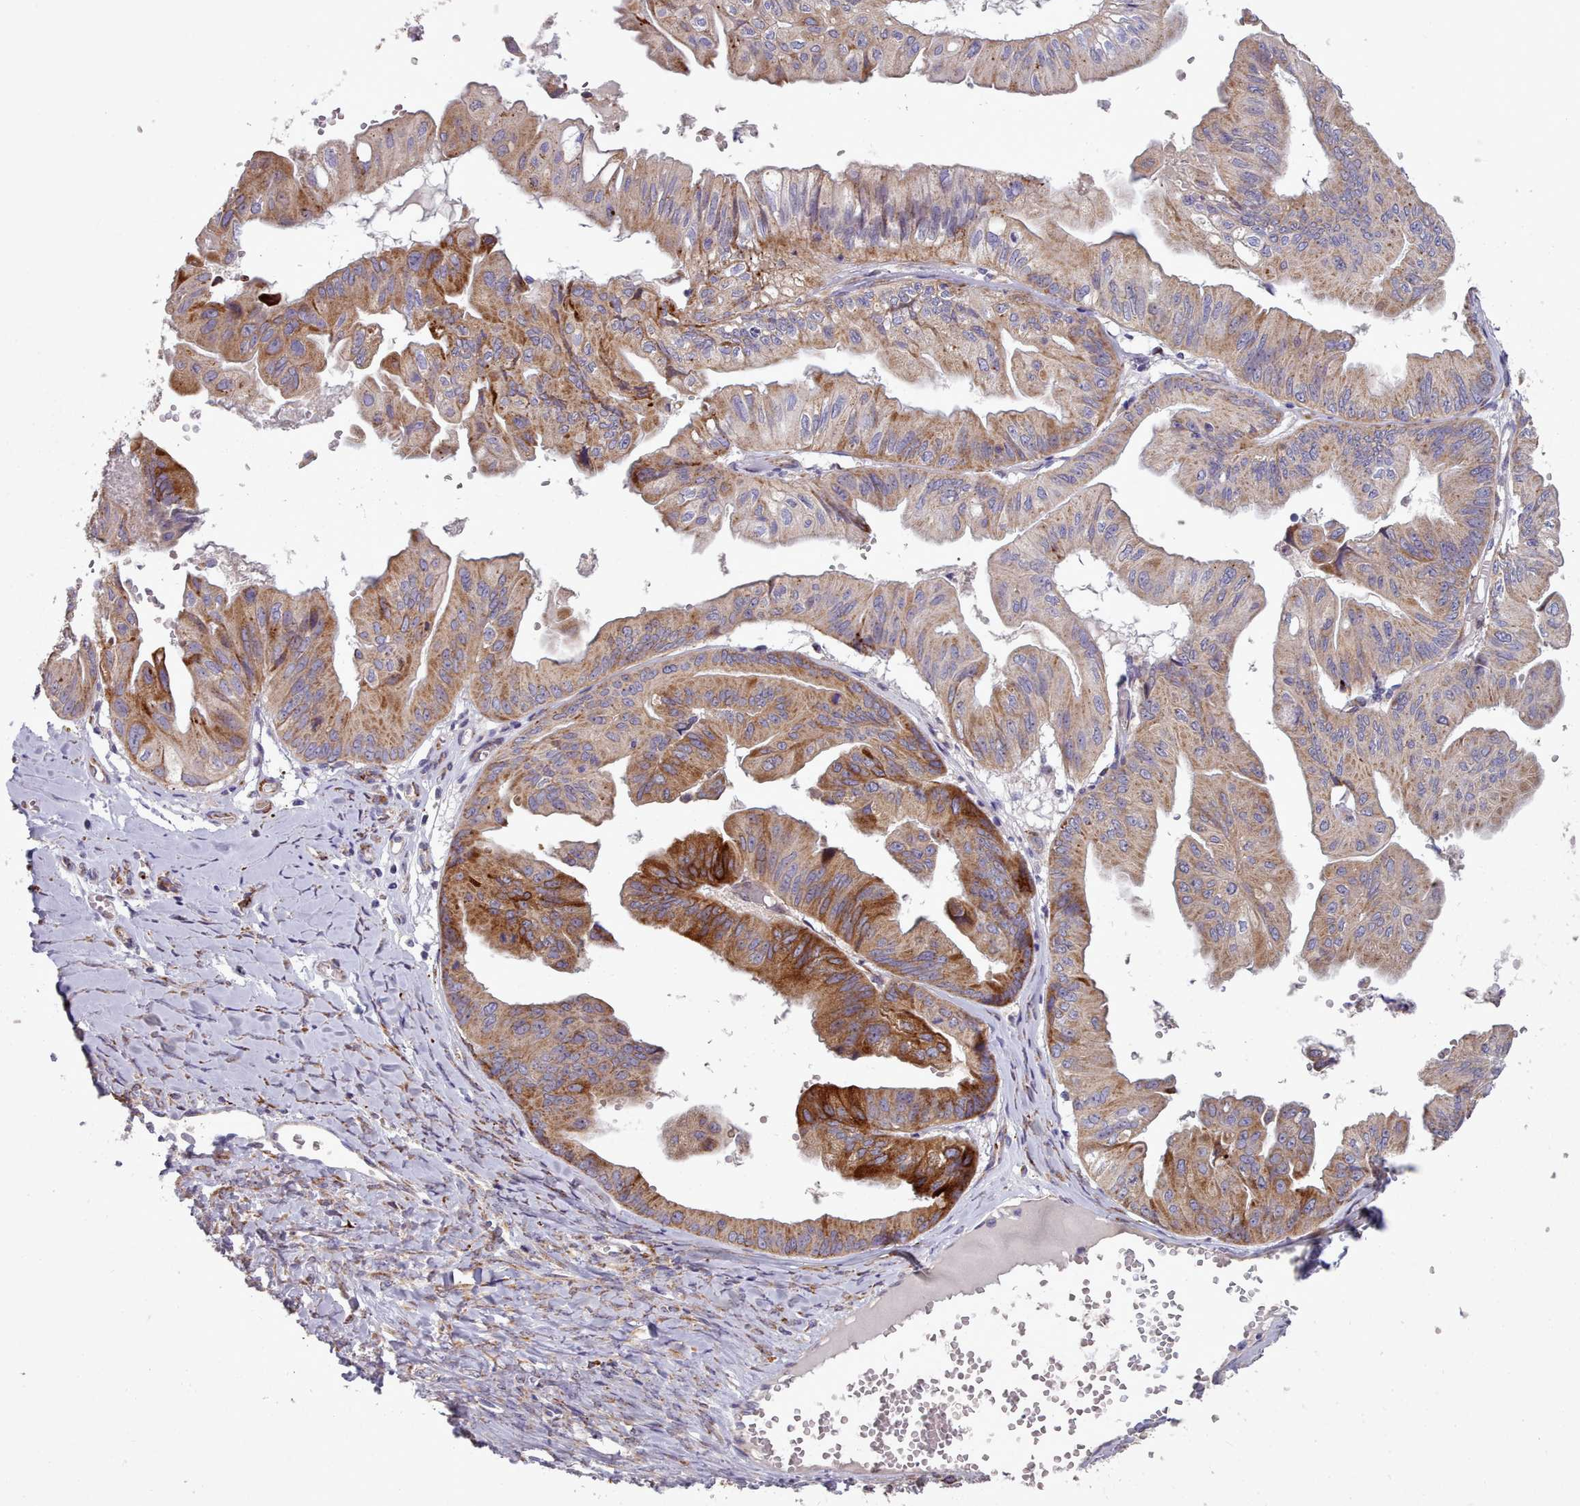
{"staining": {"intensity": "moderate", "quantity": ">75%", "location": "cytoplasmic/membranous"}, "tissue": "ovarian cancer", "cell_type": "Tumor cells", "image_type": "cancer", "snomed": [{"axis": "morphology", "description": "Cystadenocarcinoma, mucinous, NOS"}, {"axis": "topography", "description": "Ovary"}], "caption": "Moderate cytoplasmic/membranous protein expression is present in about >75% of tumor cells in ovarian cancer.", "gene": "FKBP10", "patient": {"sex": "female", "age": 61}}